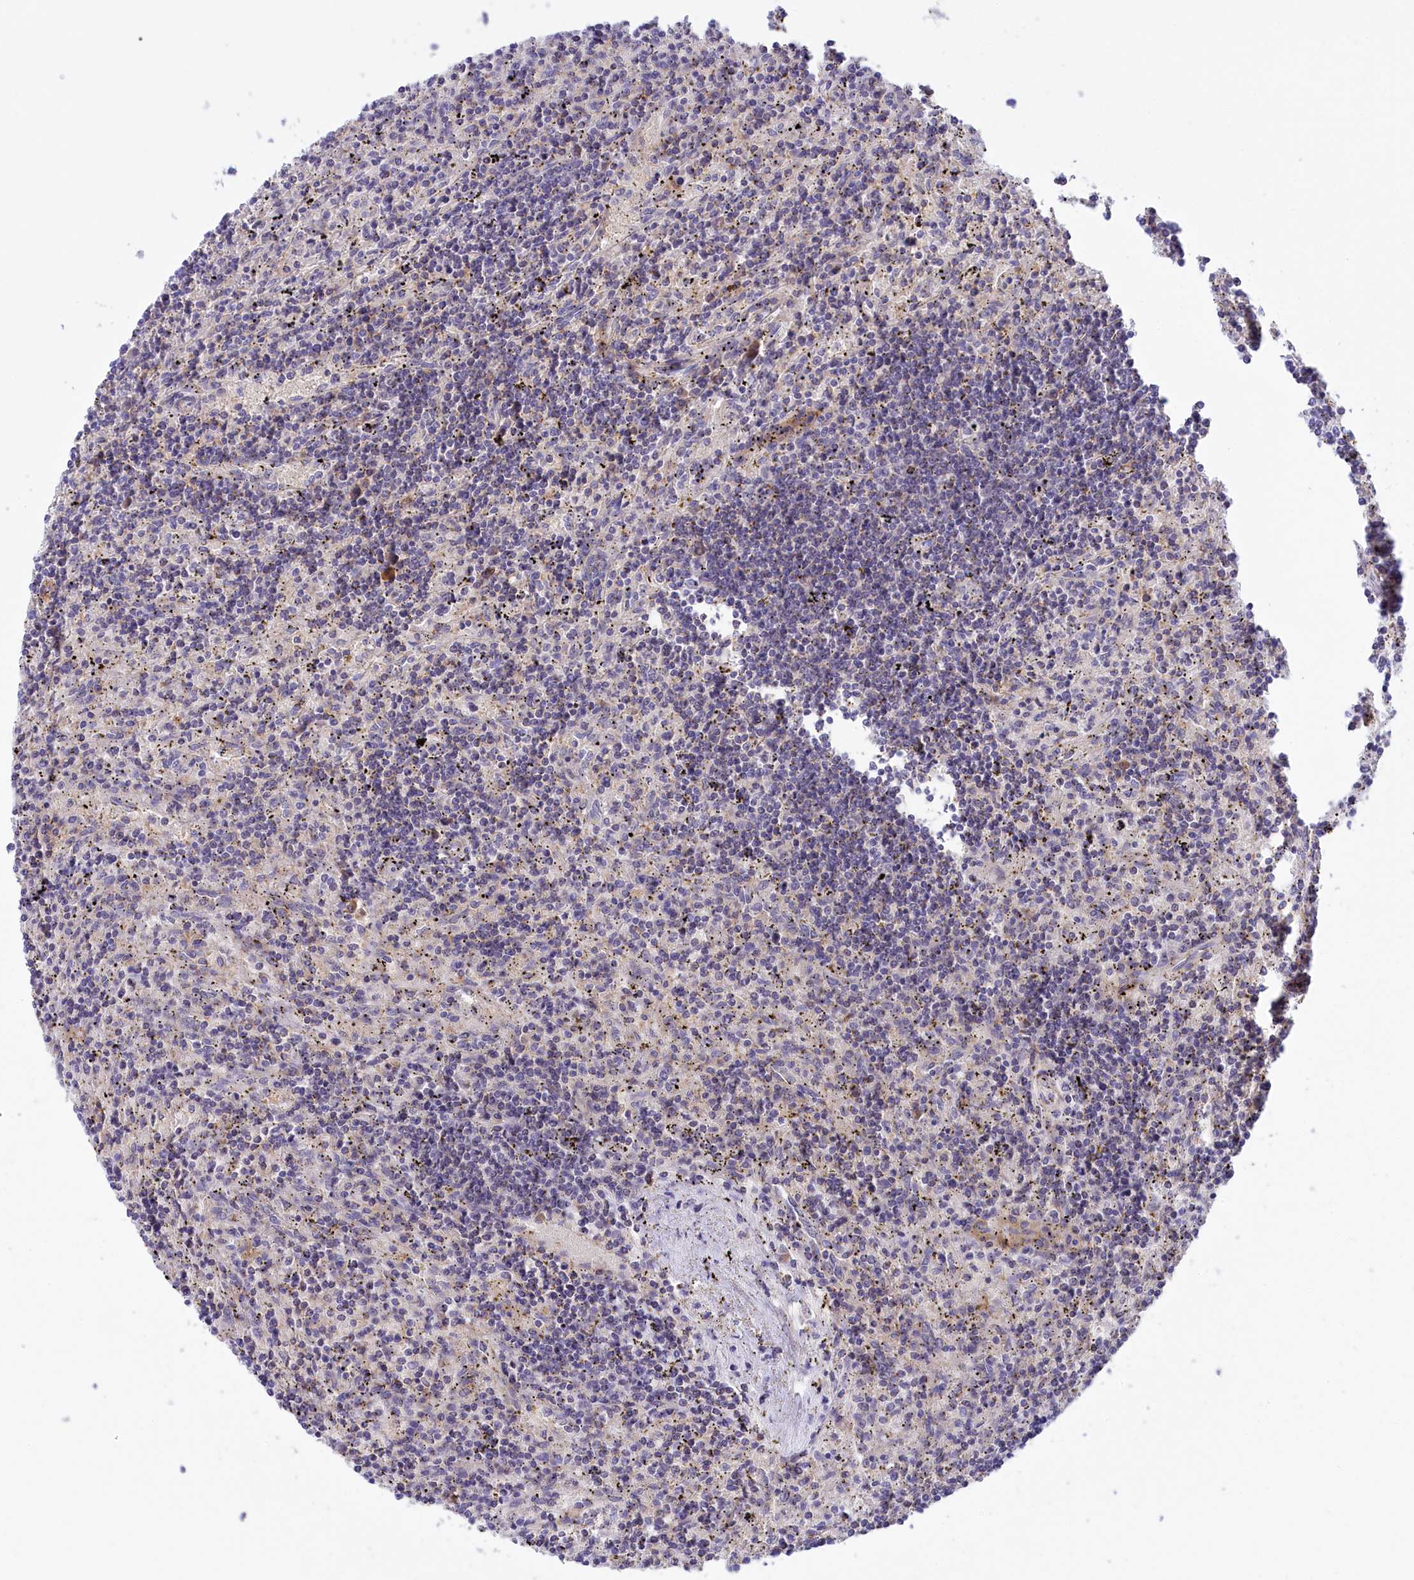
{"staining": {"intensity": "negative", "quantity": "none", "location": "none"}, "tissue": "lymphoma", "cell_type": "Tumor cells", "image_type": "cancer", "snomed": [{"axis": "morphology", "description": "Malignant lymphoma, non-Hodgkin's type, Low grade"}, {"axis": "topography", "description": "Spleen"}], "caption": "The micrograph displays no staining of tumor cells in low-grade malignant lymphoma, non-Hodgkin's type.", "gene": "STYX", "patient": {"sex": "male", "age": 76}}